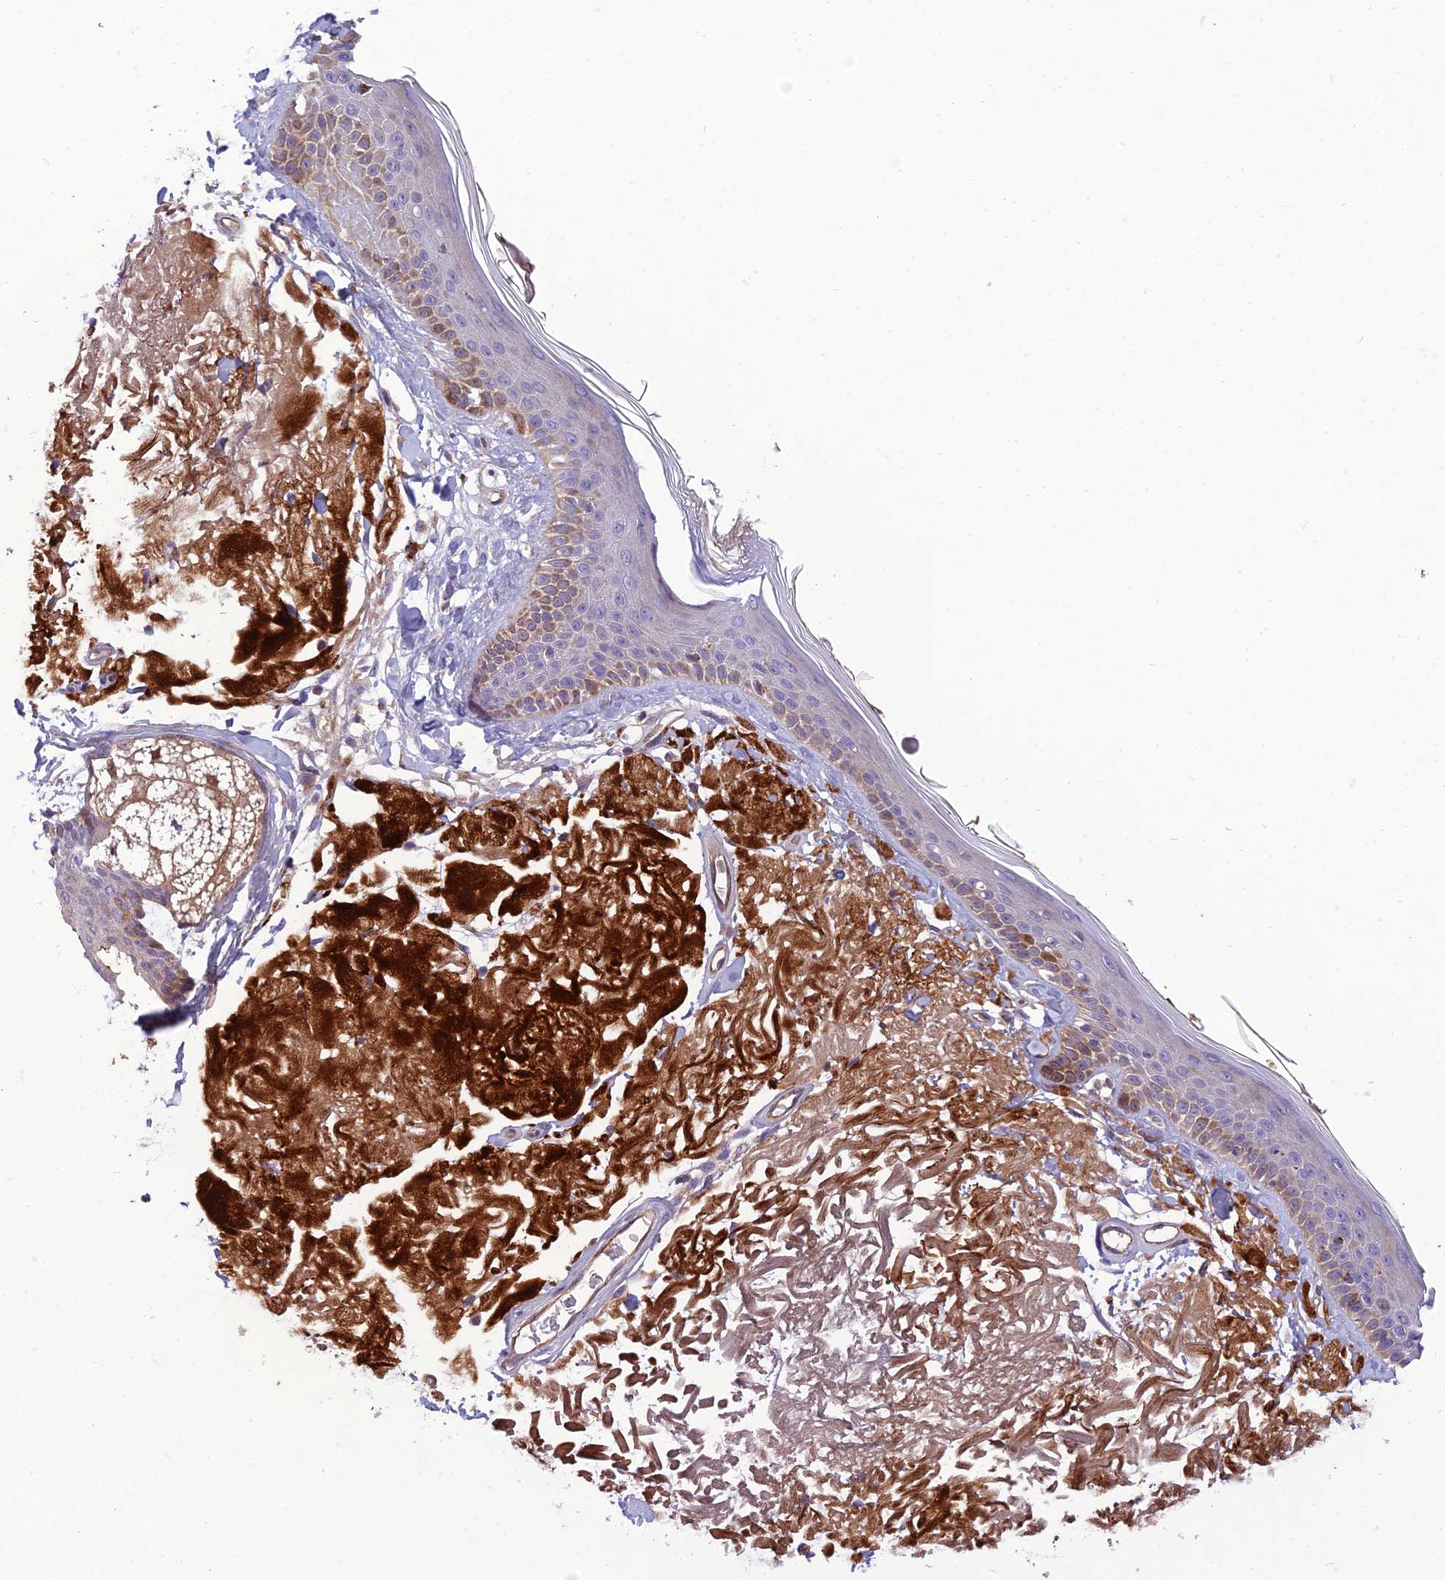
{"staining": {"intensity": "negative", "quantity": "none", "location": "none"}, "tissue": "skin", "cell_type": "Fibroblasts", "image_type": "normal", "snomed": [{"axis": "morphology", "description": "Normal tissue, NOS"}, {"axis": "topography", "description": "Skin"}, {"axis": "topography", "description": "Skeletal muscle"}], "caption": "Fibroblasts are negative for protein expression in normal human skin. (DAB immunohistochemistry, high magnification).", "gene": "IRAK3", "patient": {"sex": "male", "age": 83}}